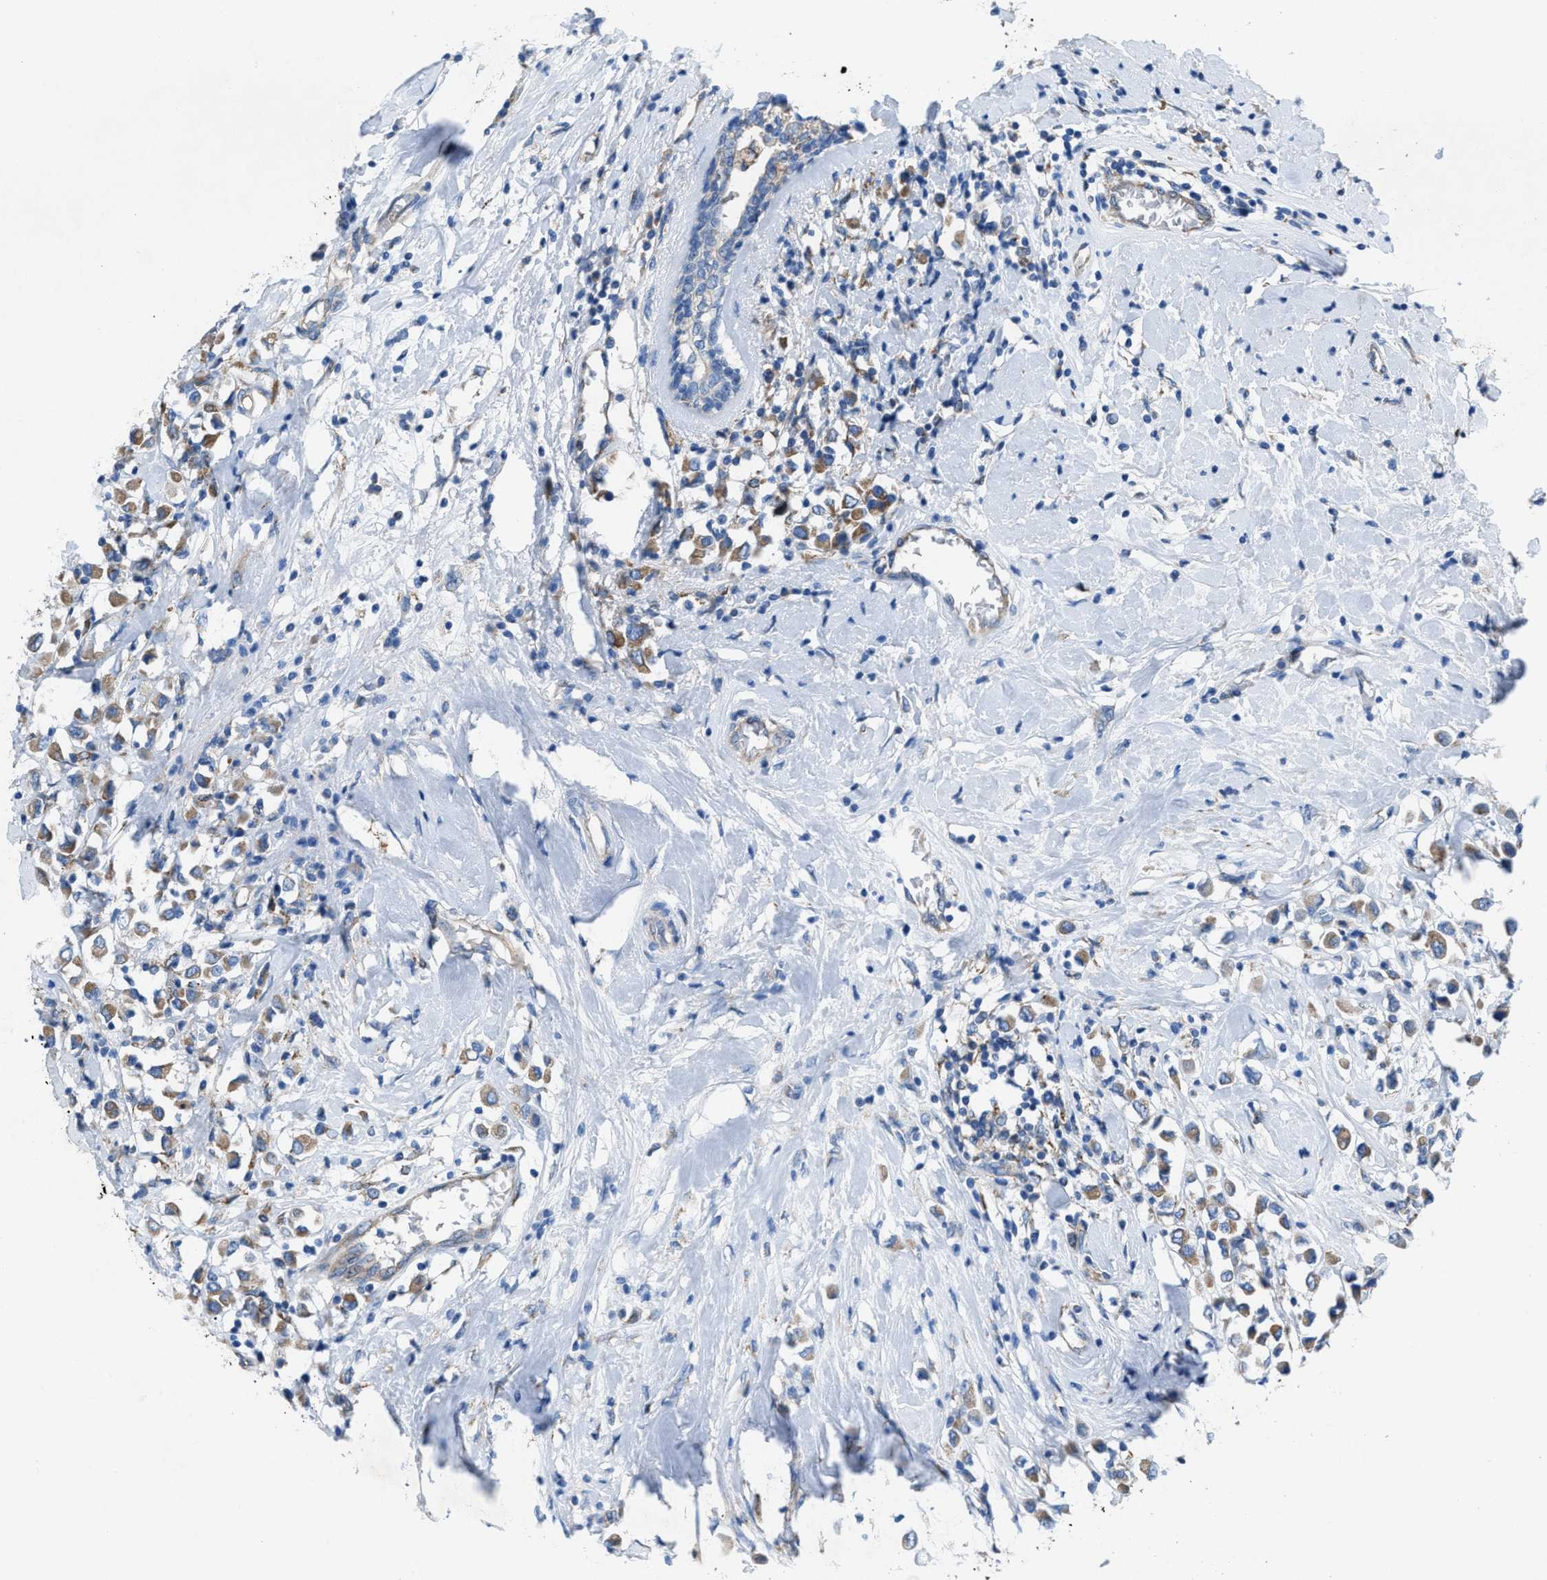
{"staining": {"intensity": "moderate", "quantity": ">75%", "location": "cytoplasmic/membranous"}, "tissue": "breast cancer", "cell_type": "Tumor cells", "image_type": "cancer", "snomed": [{"axis": "morphology", "description": "Duct carcinoma"}, {"axis": "topography", "description": "Breast"}], "caption": "Human breast cancer (infiltrating ductal carcinoma) stained with a protein marker exhibits moderate staining in tumor cells.", "gene": "DOLPP1", "patient": {"sex": "female", "age": 61}}